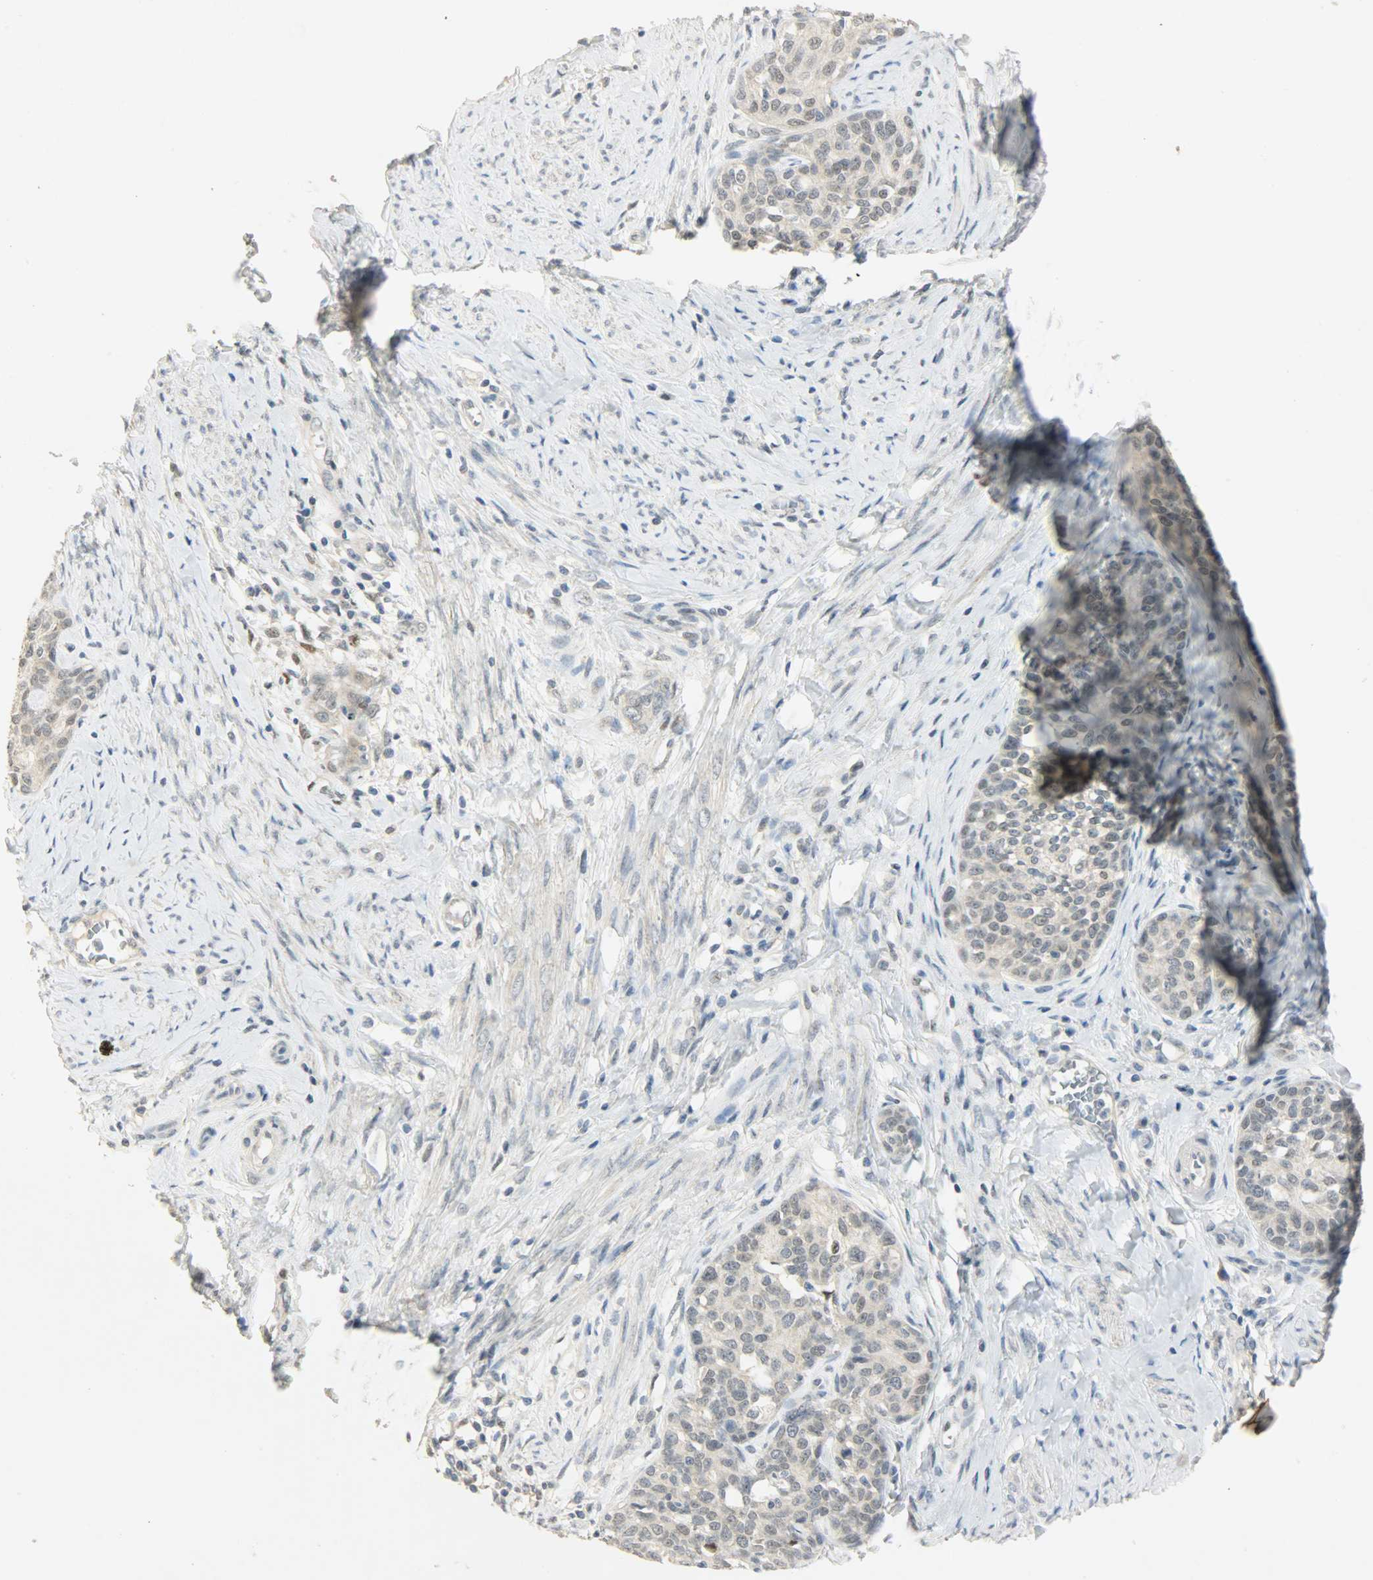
{"staining": {"intensity": "moderate", "quantity": "25%-75%", "location": "cytoplasmic/membranous,nuclear"}, "tissue": "cervical cancer", "cell_type": "Tumor cells", "image_type": "cancer", "snomed": [{"axis": "morphology", "description": "Squamous cell carcinoma, NOS"}, {"axis": "morphology", "description": "Adenocarcinoma, NOS"}, {"axis": "topography", "description": "Cervix"}], "caption": "Brown immunohistochemical staining in cervical squamous cell carcinoma exhibits moderate cytoplasmic/membranous and nuclear staining in about 25%-75% of tumor cells. (IHC, brightfield microscopy, high magnification).", "gene": "PPARG", "patient": {"sex": "female", "age": 52}}